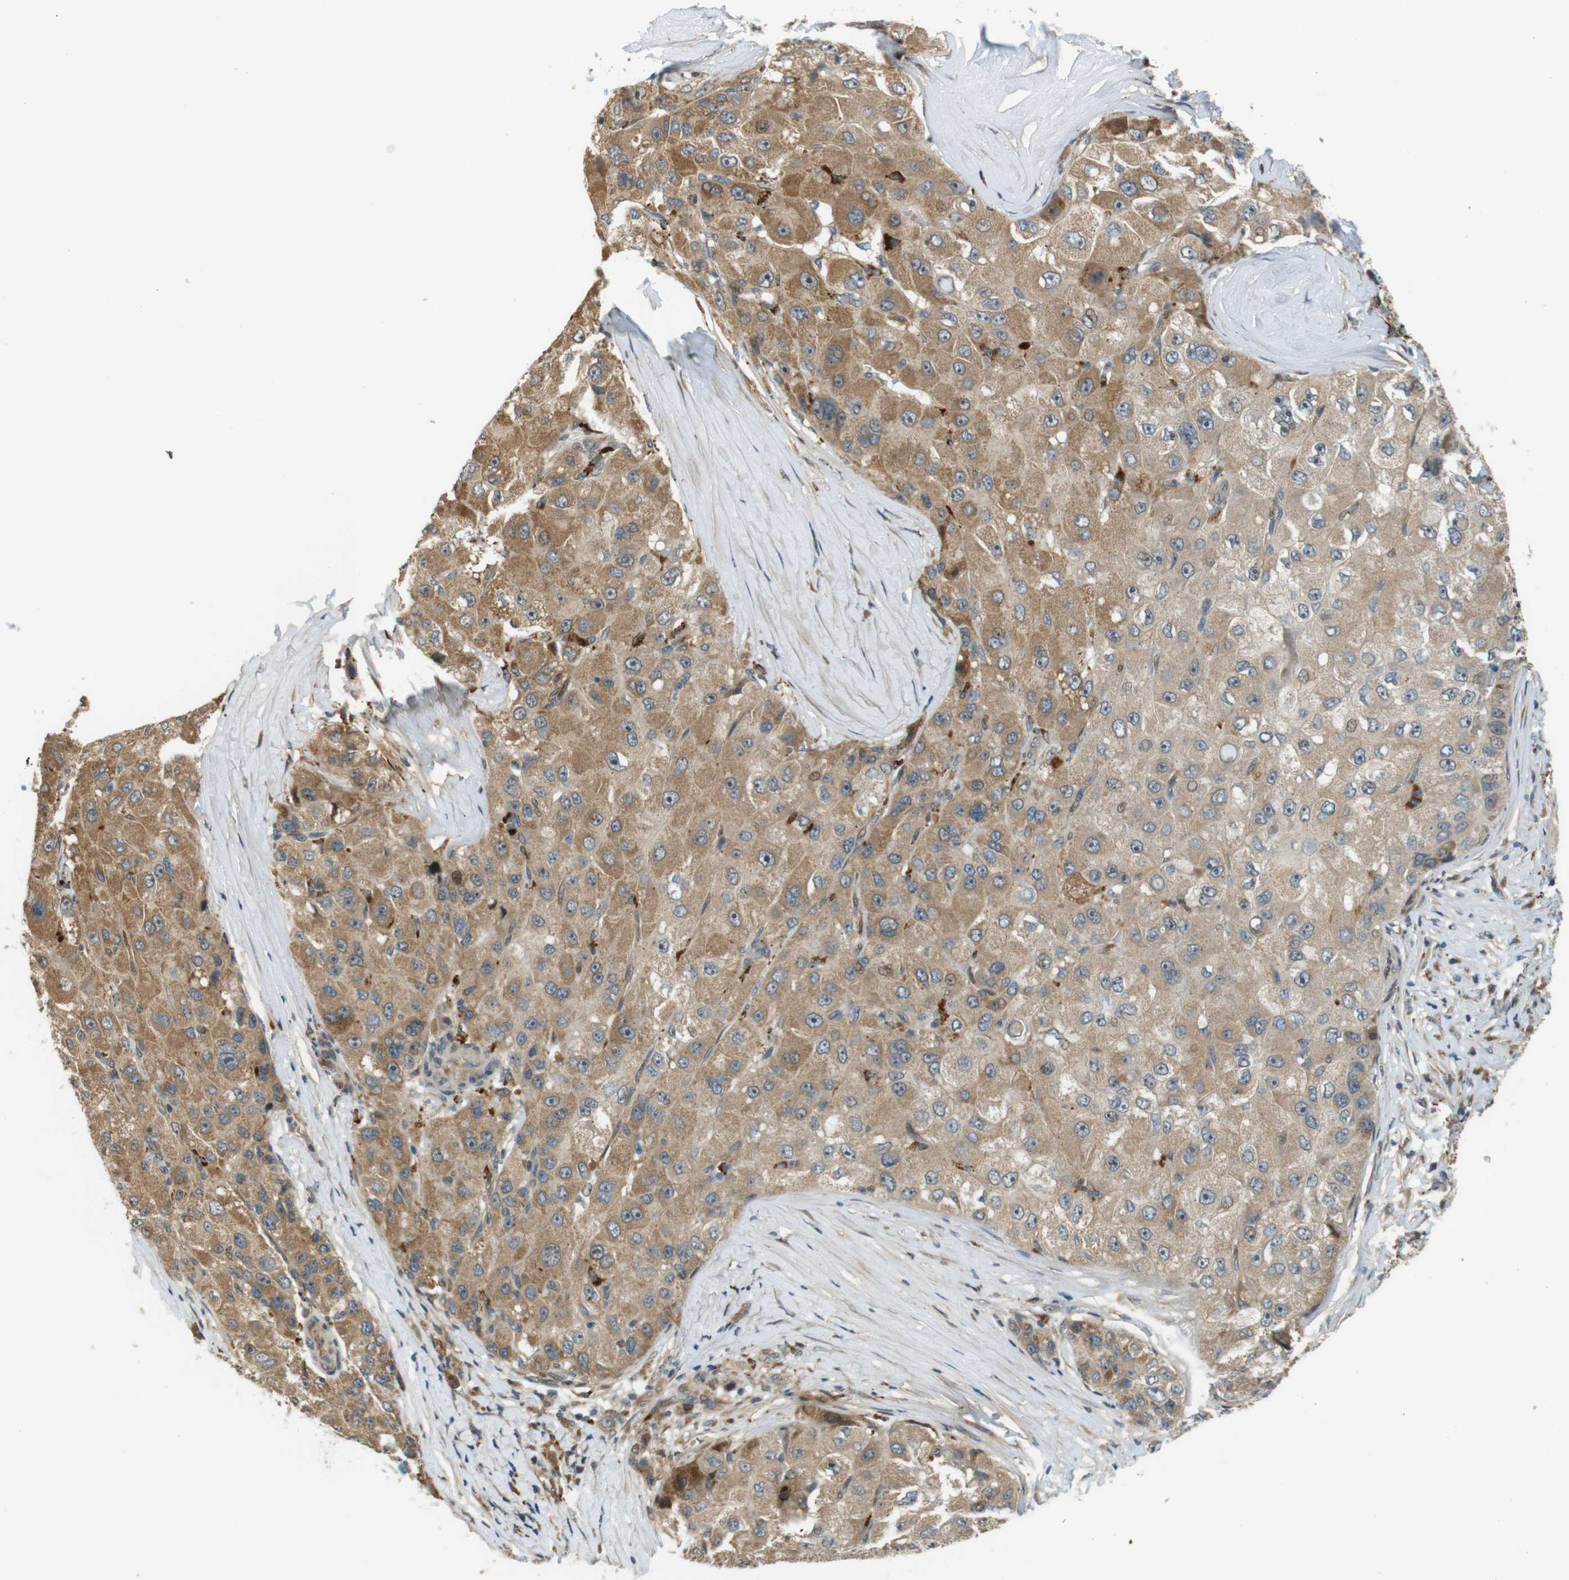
{"staining": {"intensity": "moderate", "quantity": ">75%", "location": "cytoplasmic/membranous"}, "tissue": "liver cancer", "cell_type": "Tumor cells", "image_type": "cancer", "snomed": [{"axis": "morphology", "description": "Carcinoma, Hepatocellular, NOS"}, {"axis": "topography", "description": "Liver"}], "caption": "IHC histopathology image of neoplastic tissue: liver hepatocellular carcinoma stained using immunohistochemistry (IHC) exhibits medium levels of moderate protein expression localized specifically in the cytoplasmic/membranous of tumor cells, appearing as a cytoplasmic/membranous brown color.", "gene": "TSPAN9", "patient": {"sex": "male", "age": 80}}